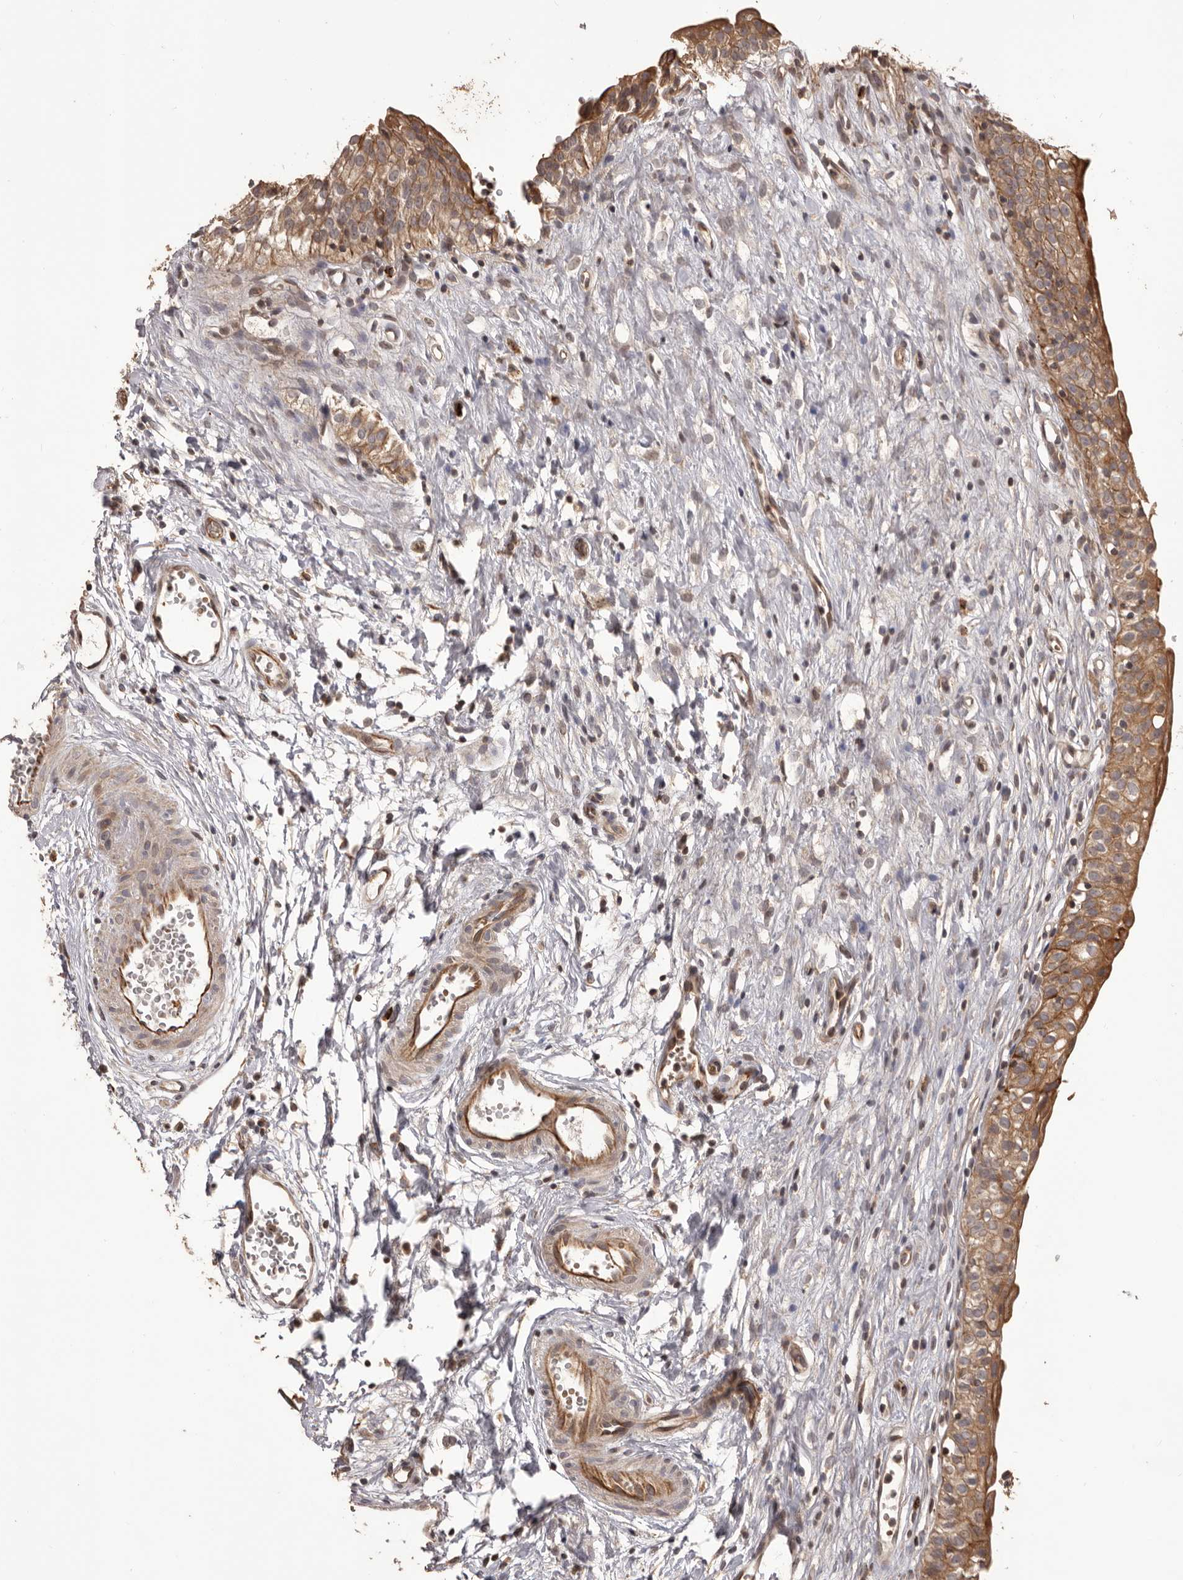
{"staining": {"intensity": "moderate", "quantity": ">75%", "location": "cytoplasmic/membranous"}, "tissue": "urinary bladder", "cell_type": "Urothelial cells", "image_type": "normal", "snomed": [{"axis": "morphology", "description": "Normal tissue, NOS"}, {"axis": "topography", "description": "Urinary bladder"}], "caption": "There is medium levels of moderate cytoplasmic/membranous staining in urothelial cells of benign urinary bladder, as demonstrated by immunohistochemical staining (brown color).", "gene": "QRSL1", "patient": {"sex": "male", "age": 51}}